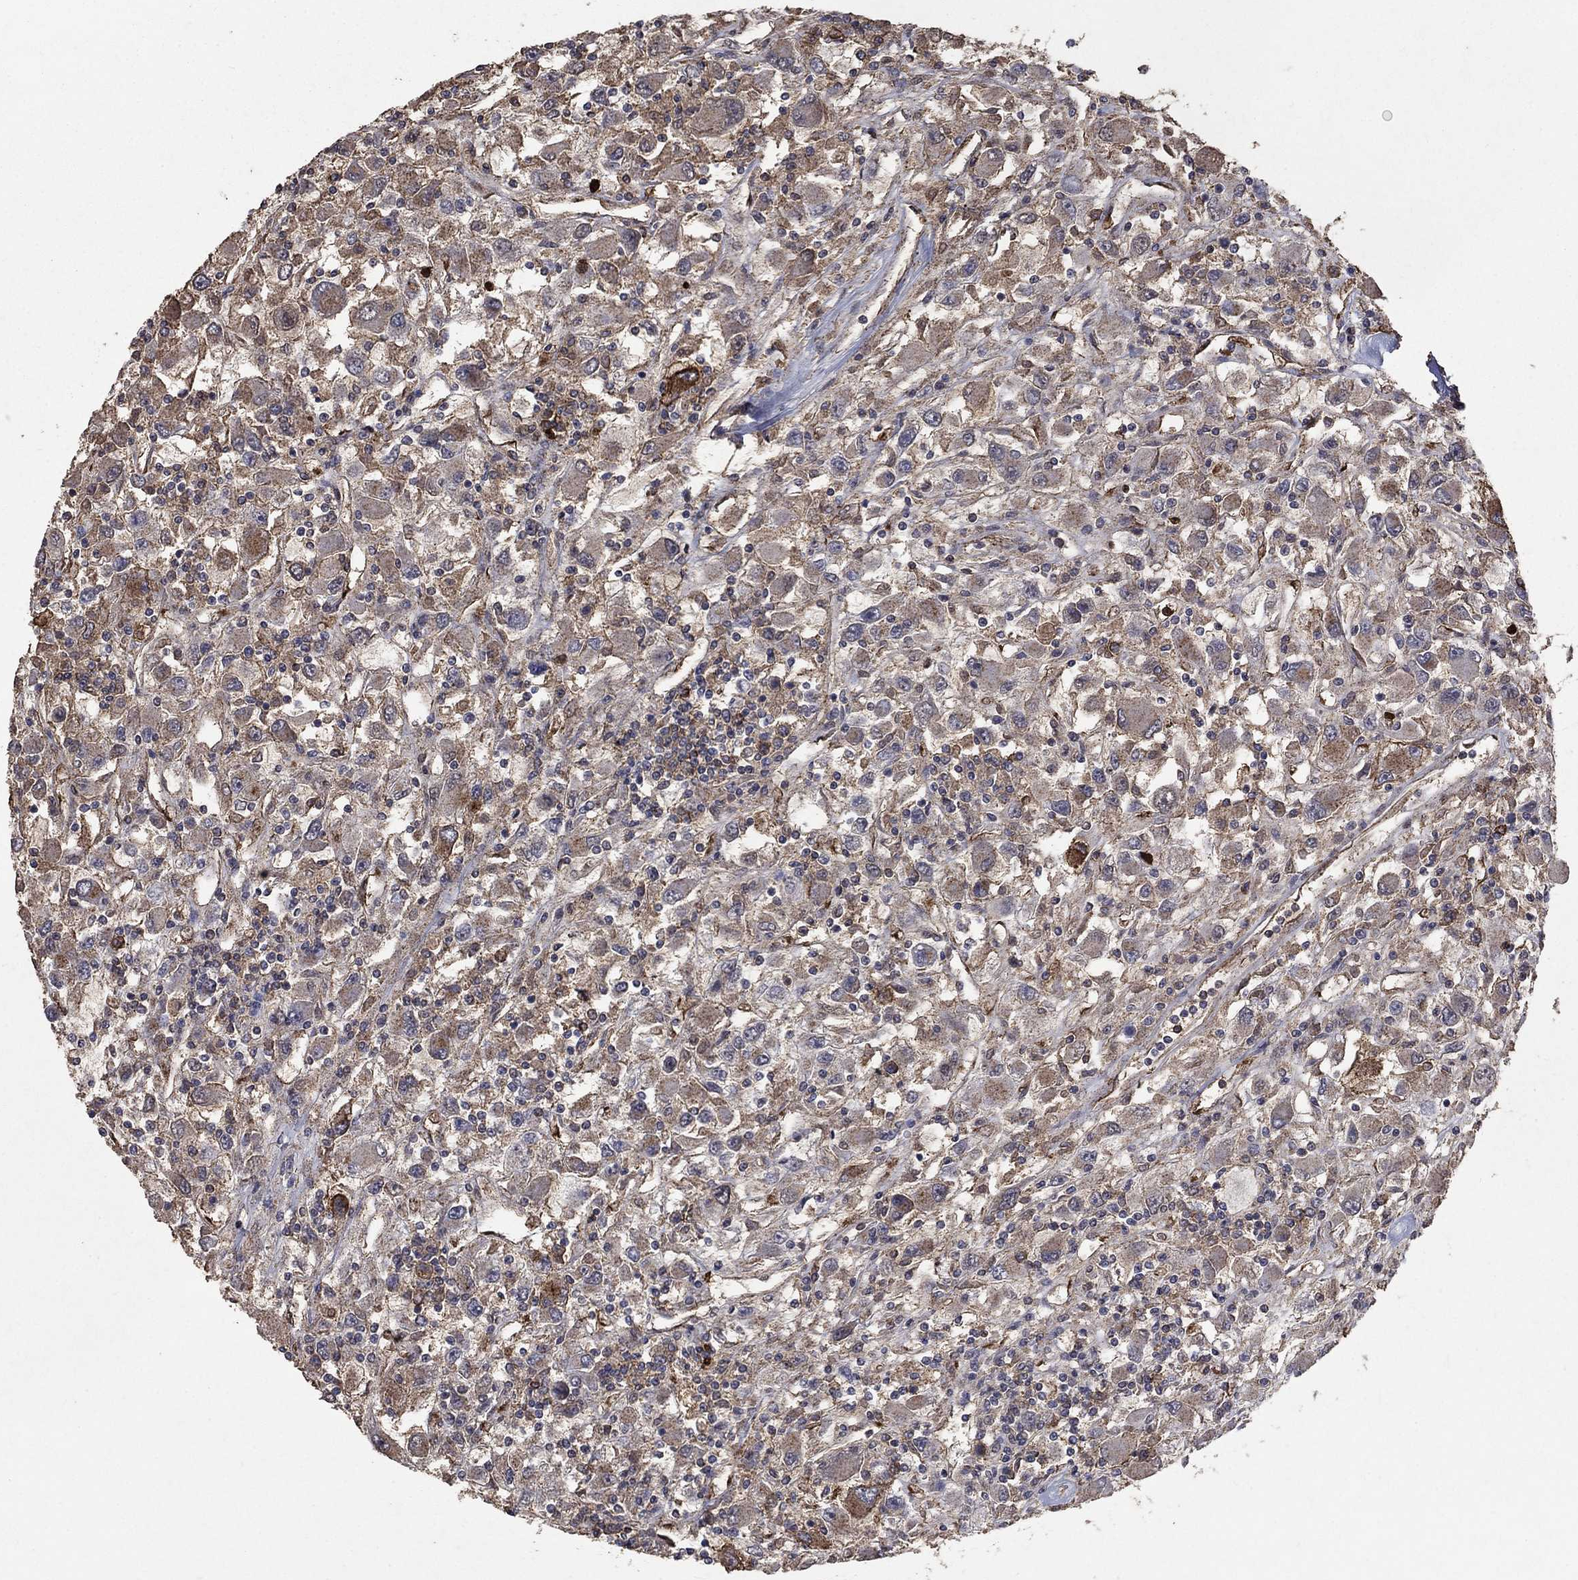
{"staining": {"intensity": "weak", "quantity": "25%-75%", "location": "cytoplasmic/membranous"}, "tissue": "renal cancer", "cell_type": "Tumor cells", "image_type": "cancer", "snomed": [{"axis": "morphology", "description": "Adenocarcinoma, NOS"}, {"axis": "topography", "description": "Kidney"}], "caption": "Adenocarcinoma (renal) stained with immunohistochemistry (IHC) demonstrates weak cytoplasmic/membranous staining in approximately 25%-75% of tumor cells.", "gene": "CD24", "patient": {"sex": "female", "age": 67}}